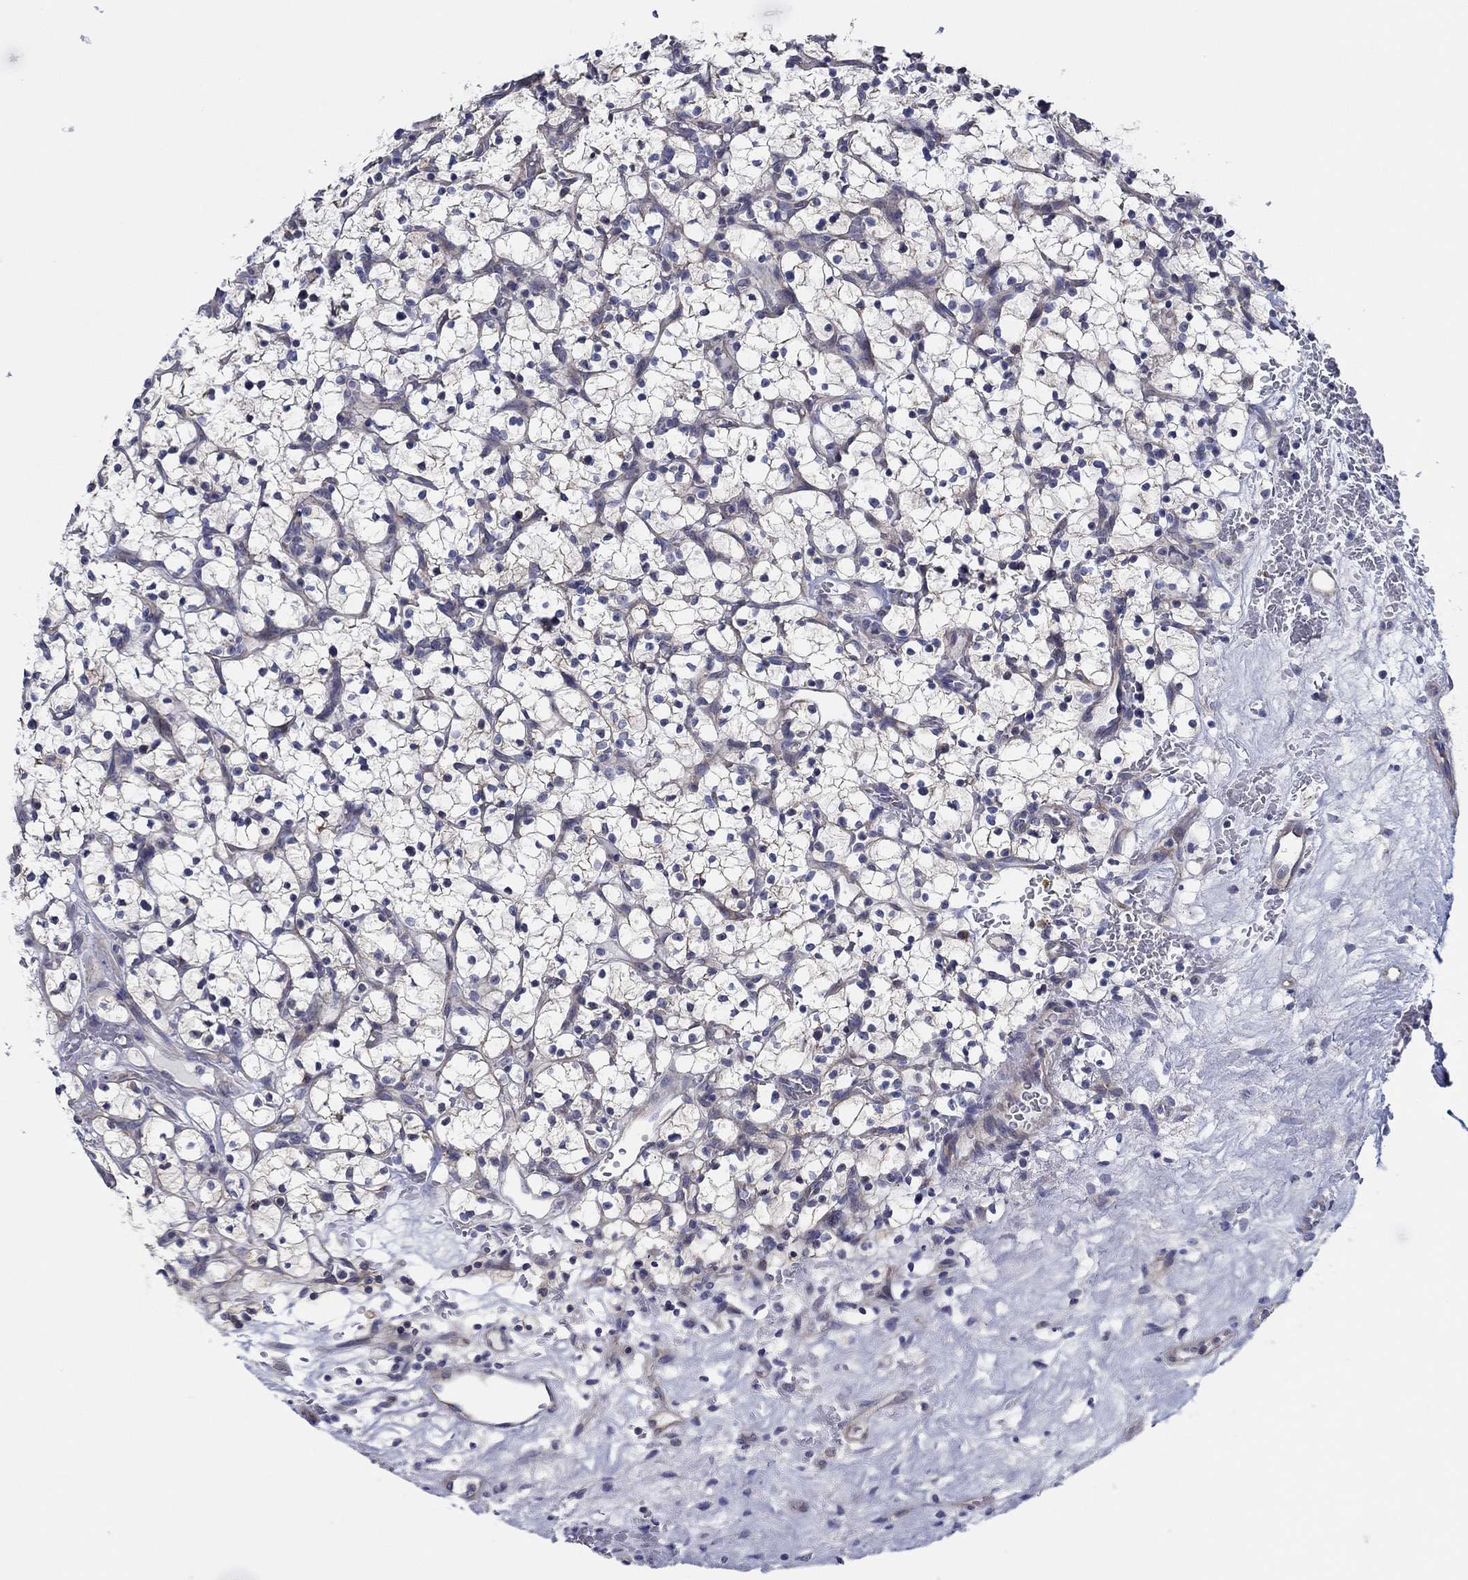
{"staining": {"intensity": "negative", "quantity": "none", "location": "none"}, "tissue": "renal cancer", "cell_type": "Tumor cells", "image_type": "cancer", "snomed": [{"axis": "morphology", "description": "Adenocarcinoma, NOS"}, {"axis": "topography", "description": "Kidney"}], "caption": "Human renal cancer (adenocarcinoma) stained for a protein using immunohistochemistry reveals no expression in tumor cells.", "gene": "CFAP61", "patient": {"sex": "female", "age": 64}}